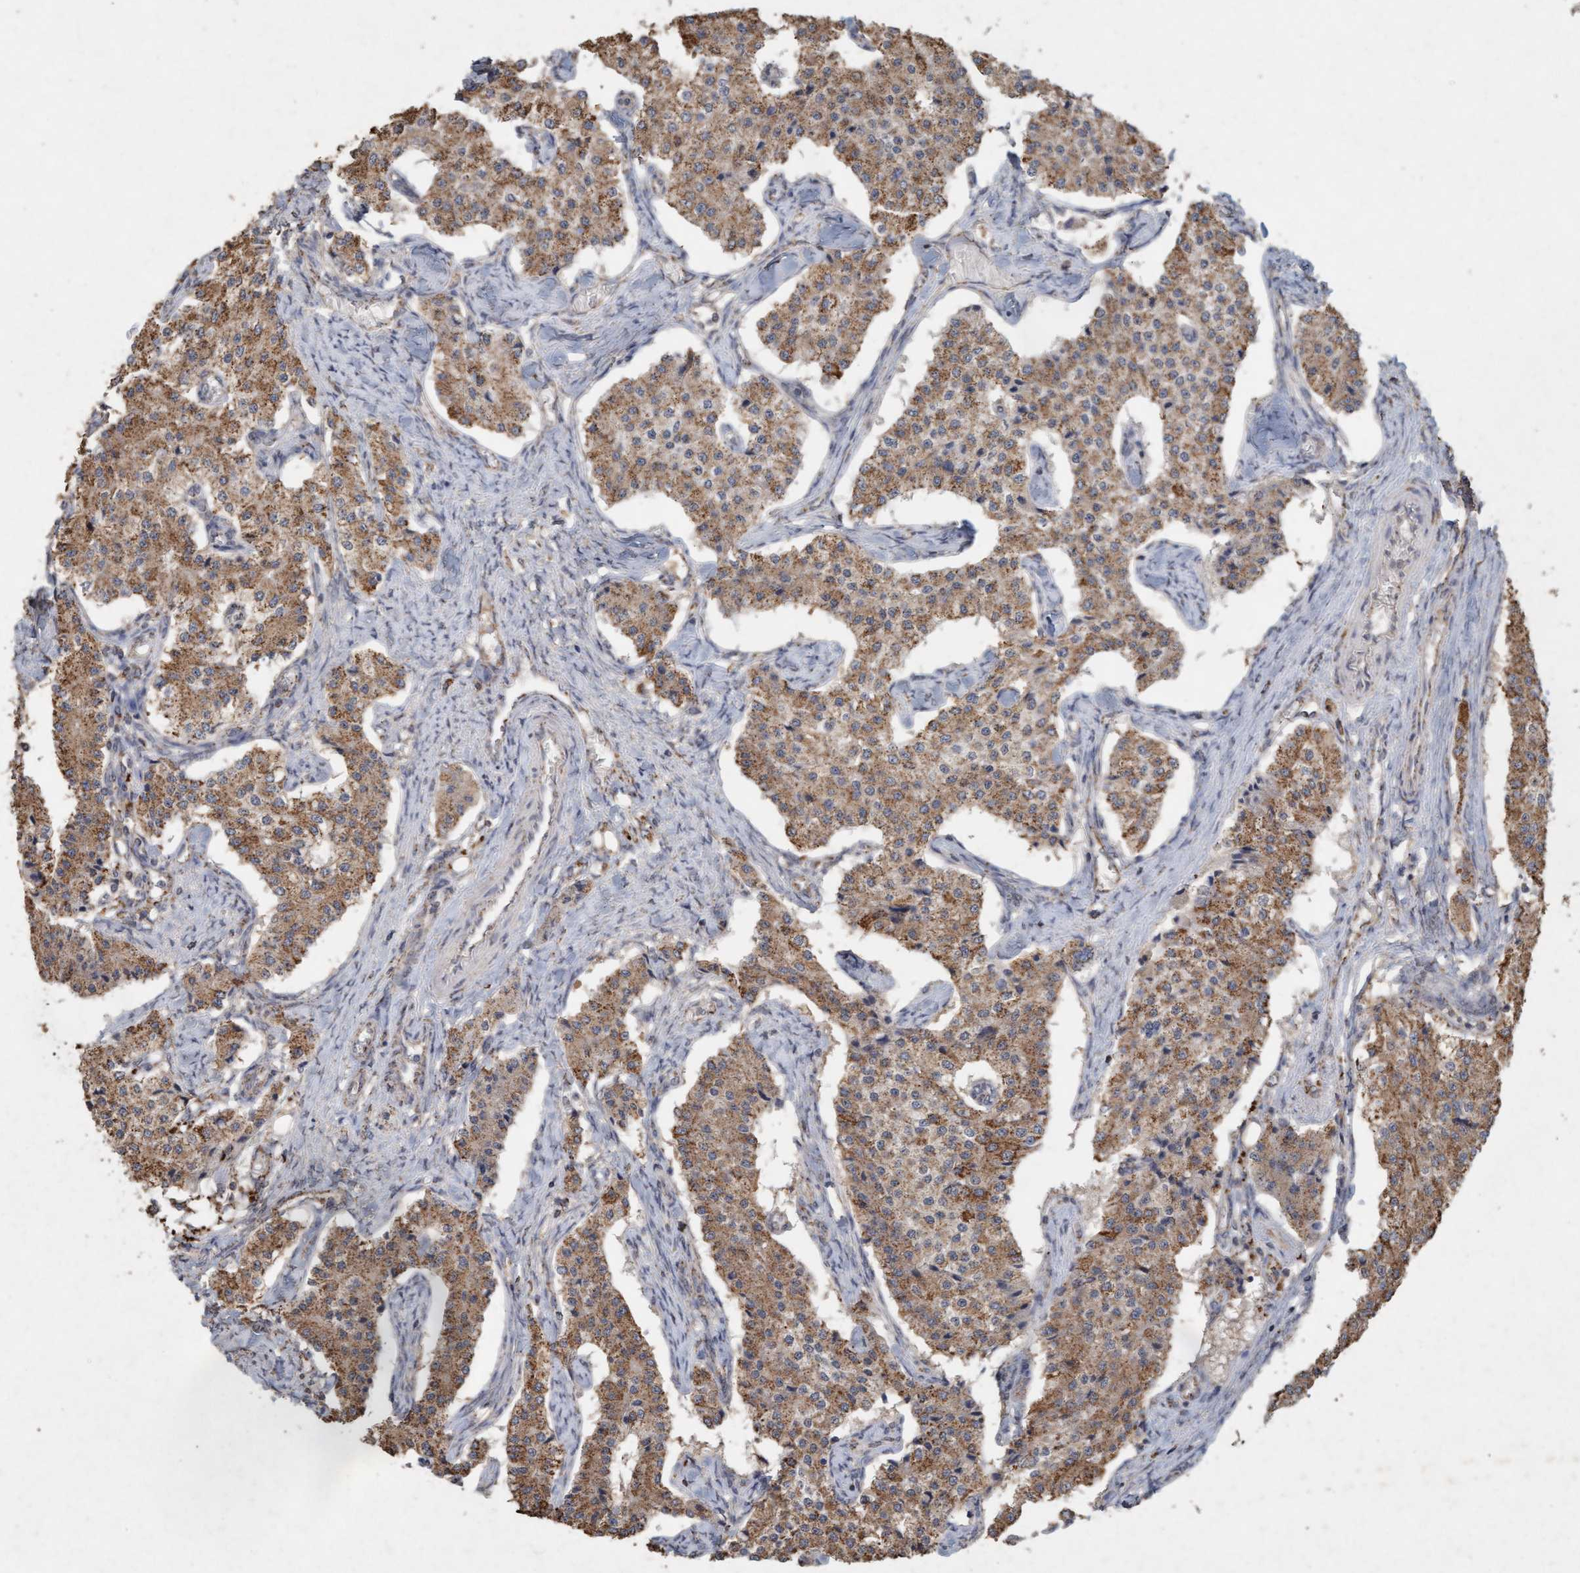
{"staining": {"intensity": "moderate", "quantity": ">75%", "location": "cytoplasmic/membranous"}, "tissue": "carcinoid", "cell_type": "Tumor cells", "image_type": "cancer", "snomed": [{"axis": "morphology", "description": "Carcinoid, malignant, NOS"}, {"axis": "topography", "description": "Colon"}], "caption": "High-power microscopy captured an immunohistochemistry (IHC) photomicrograph of carcinoid, revealing moderate cytoplasmic/membranous positivity in approximately >75% of tumor cells.", "gene": "VSIG8", "patient": {"sex": "female", "age": 52}}